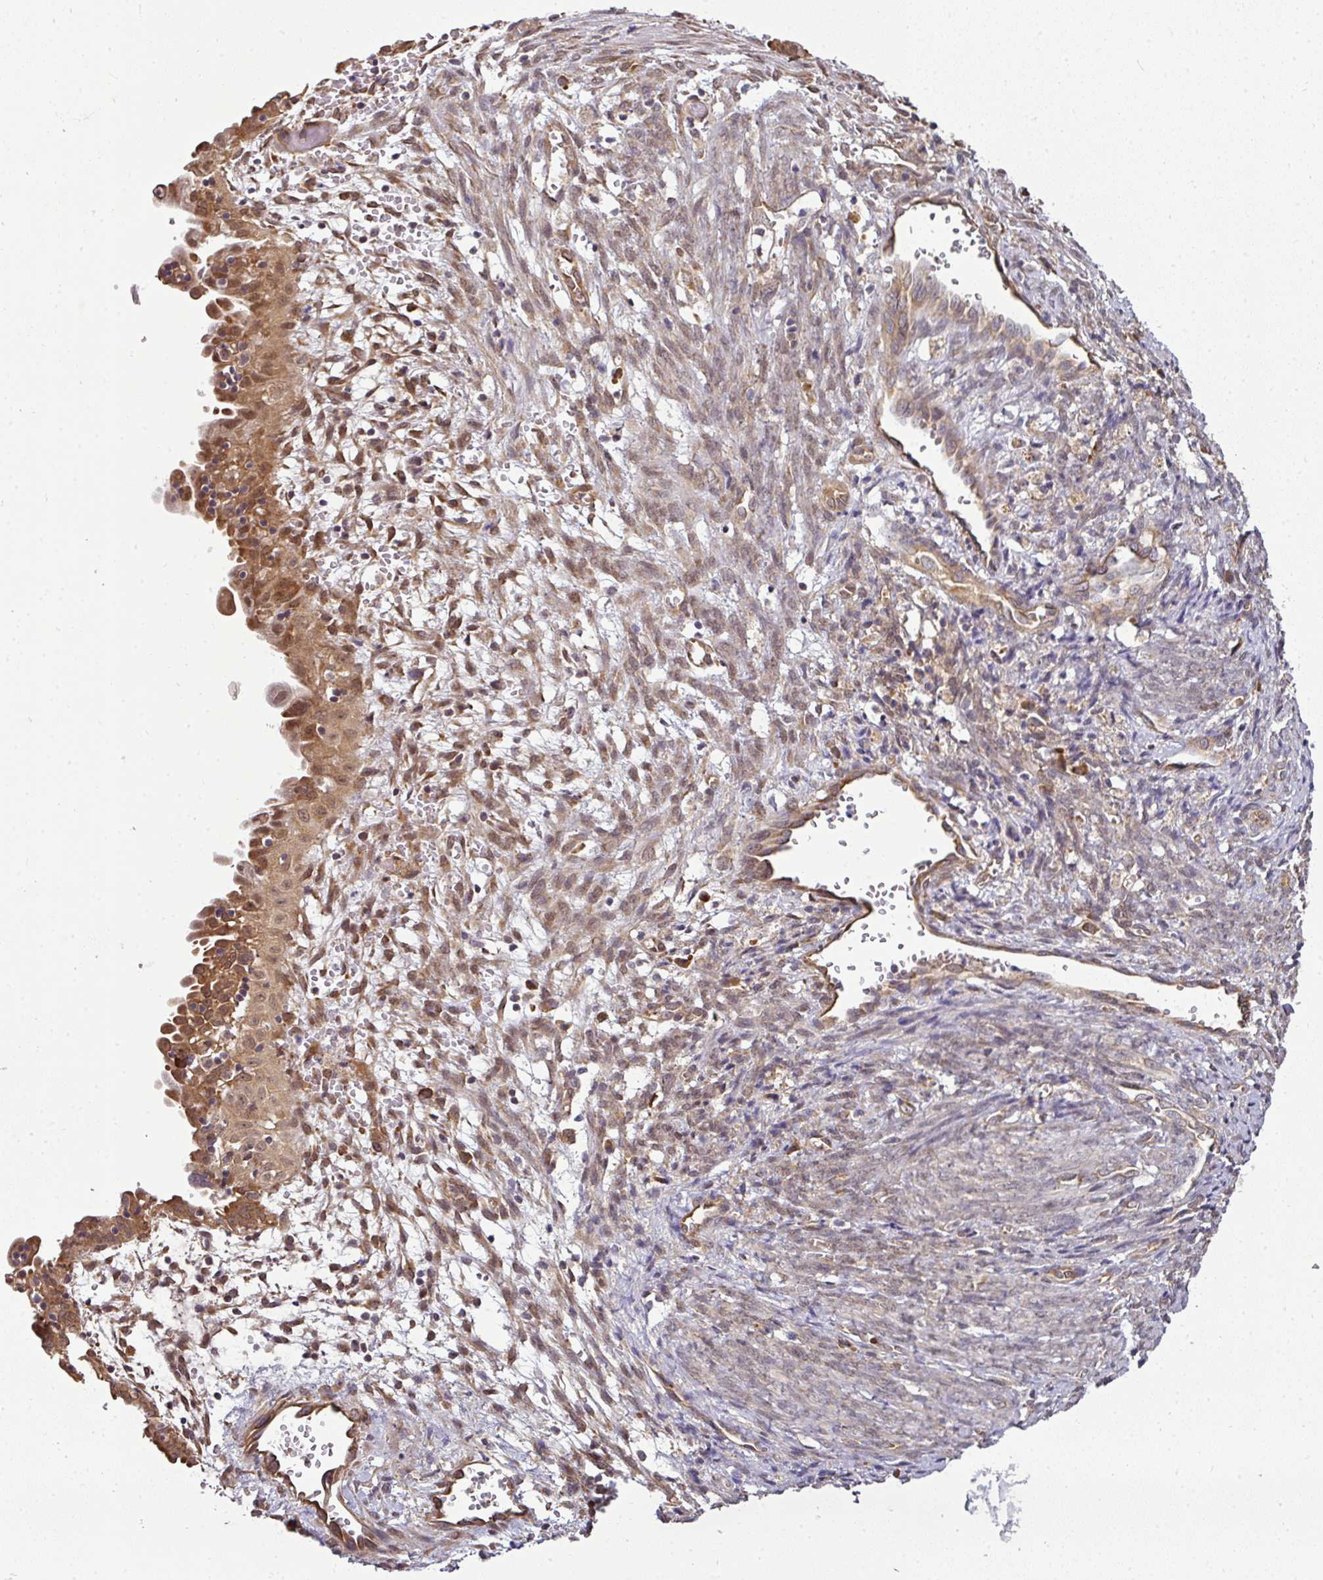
{"staining": {"intensity": "moderate", "quantity": "25%-75%", "location": "cytoplasmic/membranous,nuclear"}, "tissue": "endometrial cancer", "cell_type": "Tumor cells", "image_type": "cancer", "snomed": [{"axis": "morphology", "description": "Adenocarcinoma, NOS"}, {"axis": "topography", "description": "Endometrium"}], "caption": "Protein expression analysis of endometrial cancer (adenocarcinoma) reveals moderate cytoplasmic/membranous and nuclear positivity in about 25%-75% of tumor cells. (IHC, brightfield microscopy, high magnification).", "gene": "RBM4B", "patient": {"sex": "female", "age": 79}}